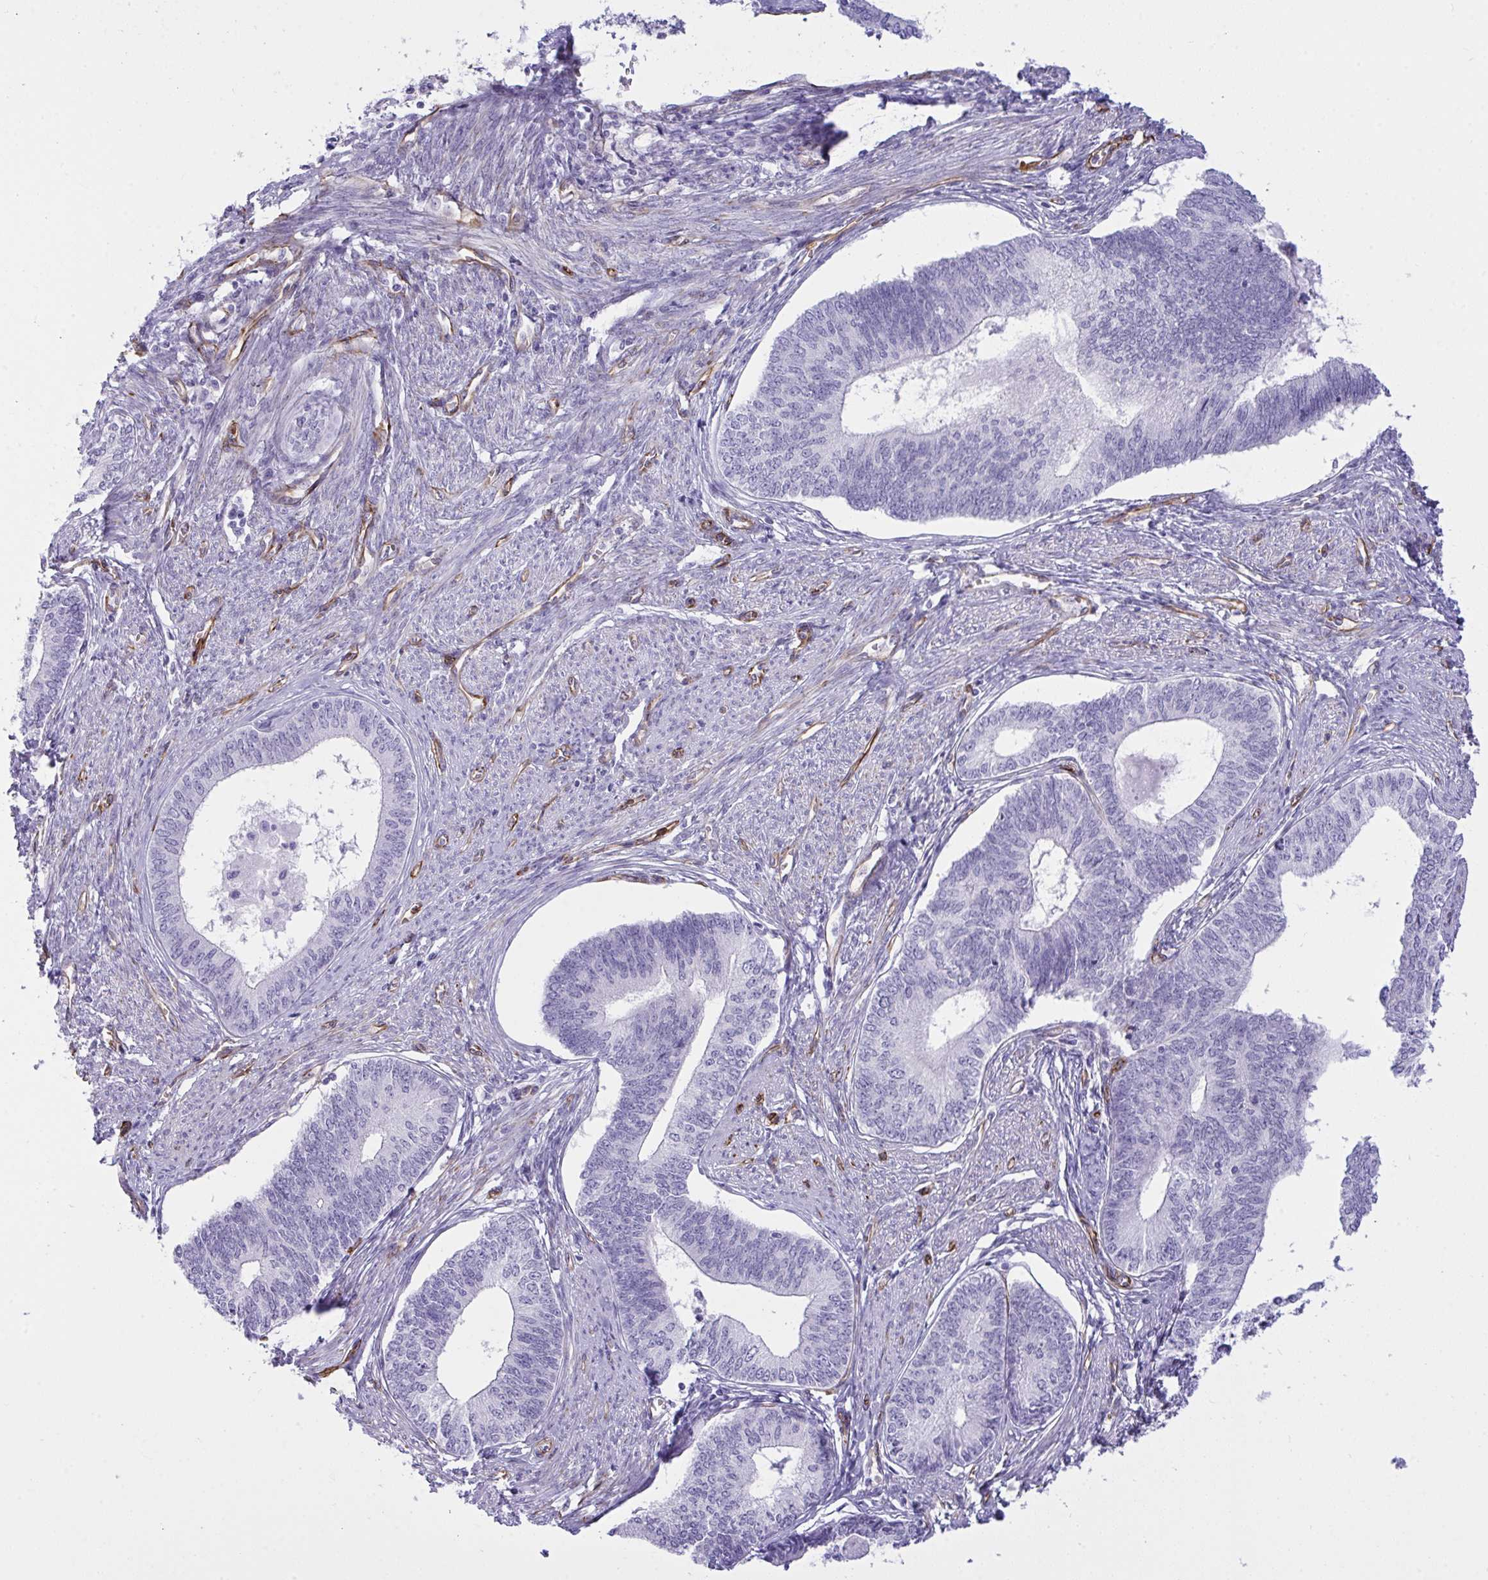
{"staining": {"intensity": "negative", "quantity": "none", "location": "none"}, "tissue": "endometrial cancer", "cell_type": "Tumor cells", "image_type": "cancer", "snomed": [{"axis": "morphology", "description": "Adenocarcinoma, NOS"}, {"axis": "topography", "description": "Endometrium"}], "caption": "DAB immunohistochemical staining of endometrial cancer (adenocarcinoma) demonstrates no significant staining in tumor cells.", "gene": "SLC35B1", "patient": {"sex": "female", "age": 68}}